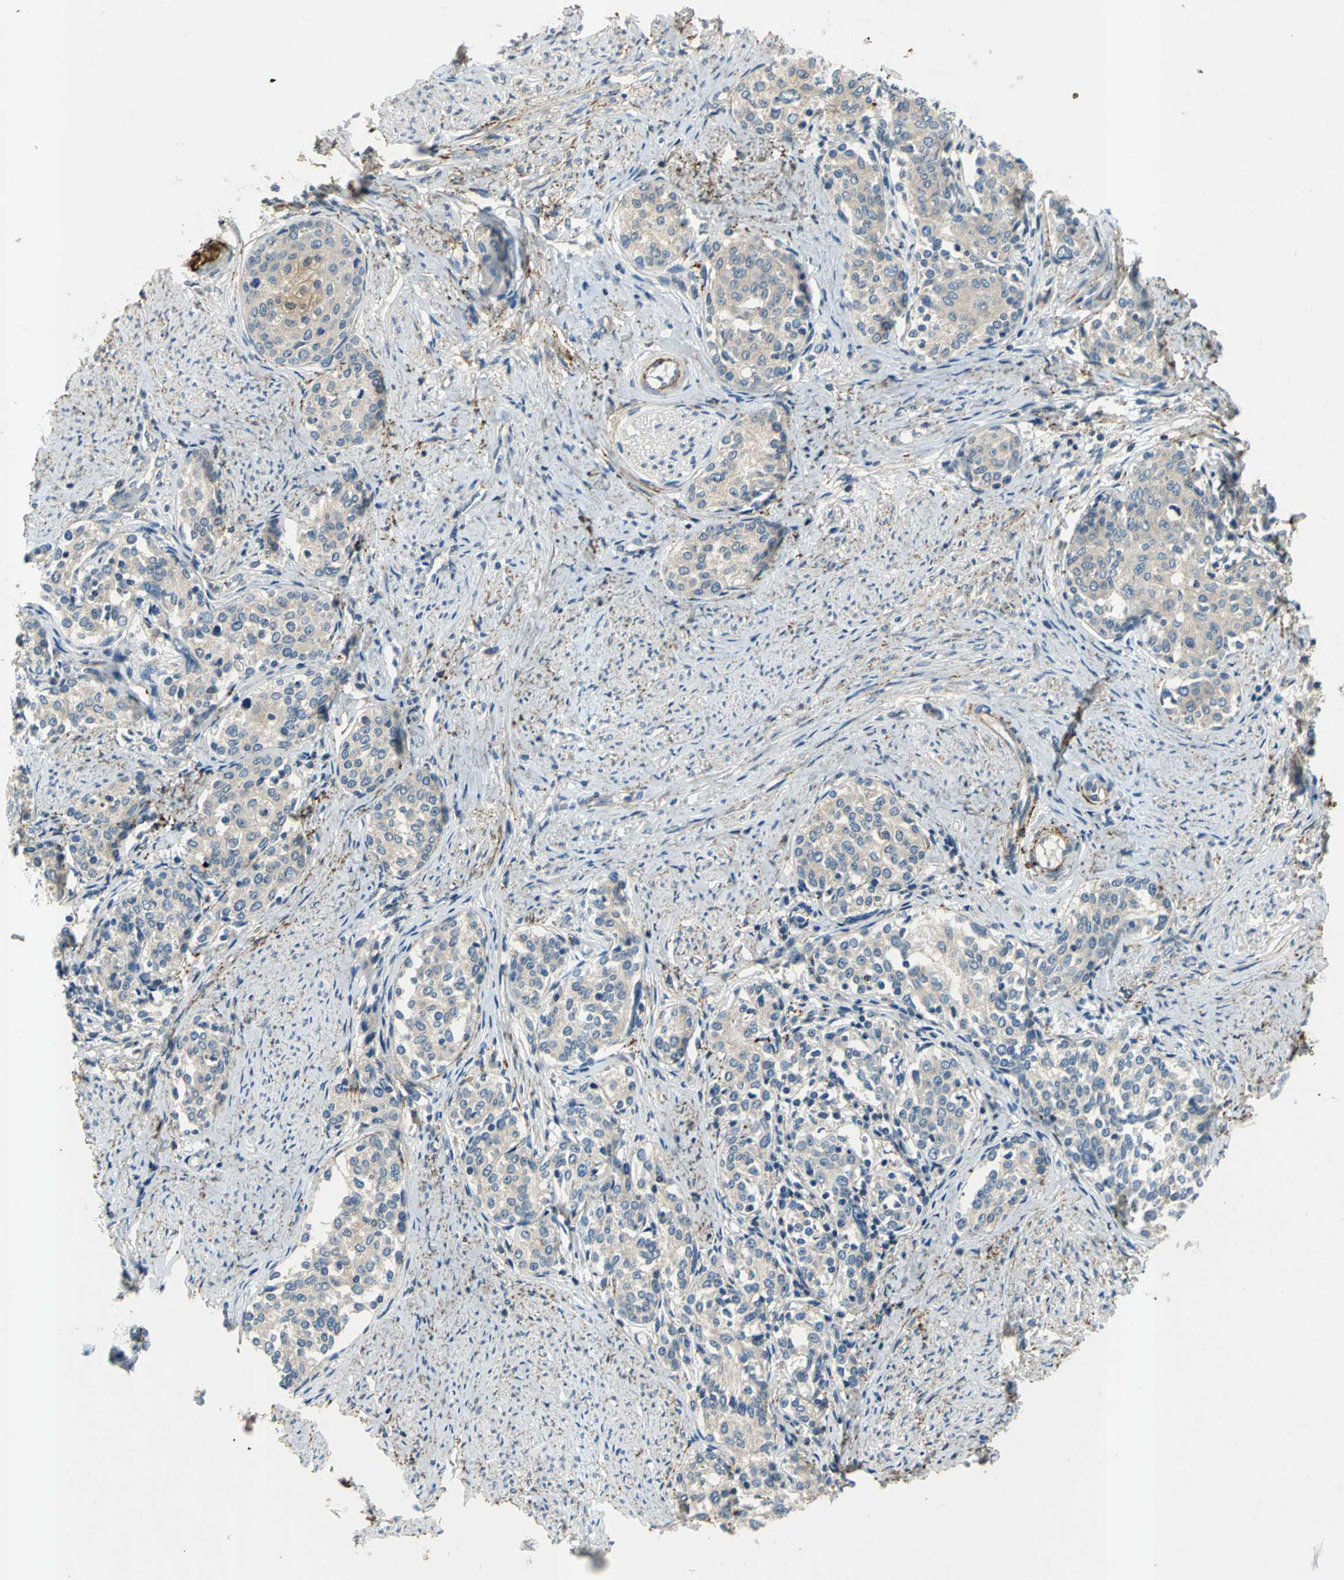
{"staining": {"intensity": "negative", "quantity": "none", "location": "none"}, "tissue": "cervical cancer", "cell_type": "Tumor cells", "image_type": "cancer", "snomed": [{"axis": "morphology", "description": "Squamous cell carcinoma, NOS"}, {"axis": "morphology", "description": "Adenocarcinoma, NOS"}, {"axis": "topography", "description": "Cervix"}], "caption": "This is an immunohistochemistry (IHC) micrograph of cervical cancer. There is no positivity in tumor cells.", "gene": "SLC16A7", "patient": {"sex": "female", "age": 52}}